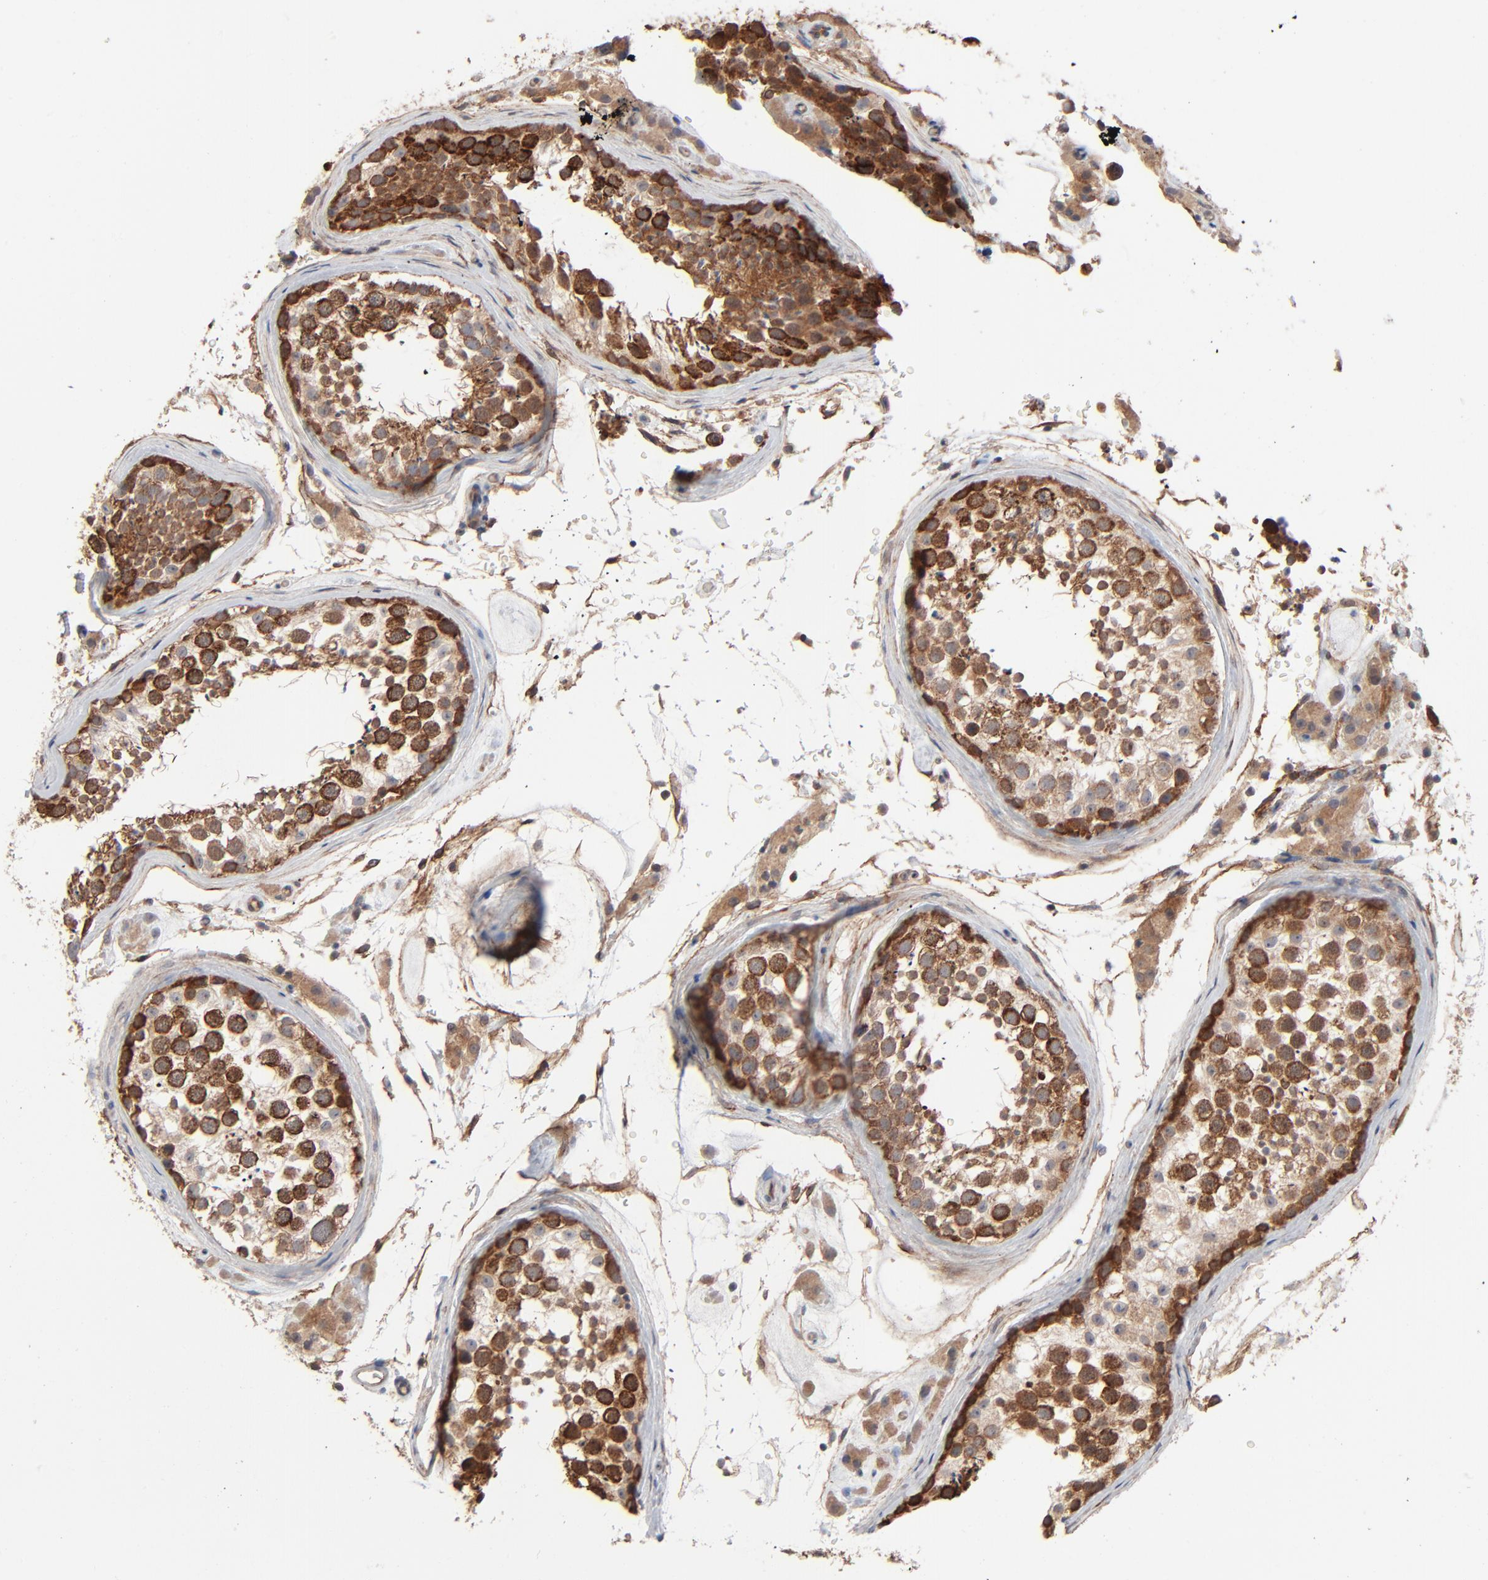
{"staining": {"intensity": "strong", "quantity": ">75%", "location": "cytoplasmic/membranous"}, "tissue": "testis", "cell_type": "Cells in seminiferous ducts", "image_type": "normal", "snomed": [{"axis": "morphology", "description": "Normal tissue, NOS"}, {"axis": "topography", "description": "Testis"}], "caption": "Unremarkable testis reveals strong cytoplasmic/membranous staining in about >75% of cells in seminiferous ducts, visualized by immunohistochemistry.", "gene": "ABLIM3", "patient": {"sex": "male", "age": 46}}